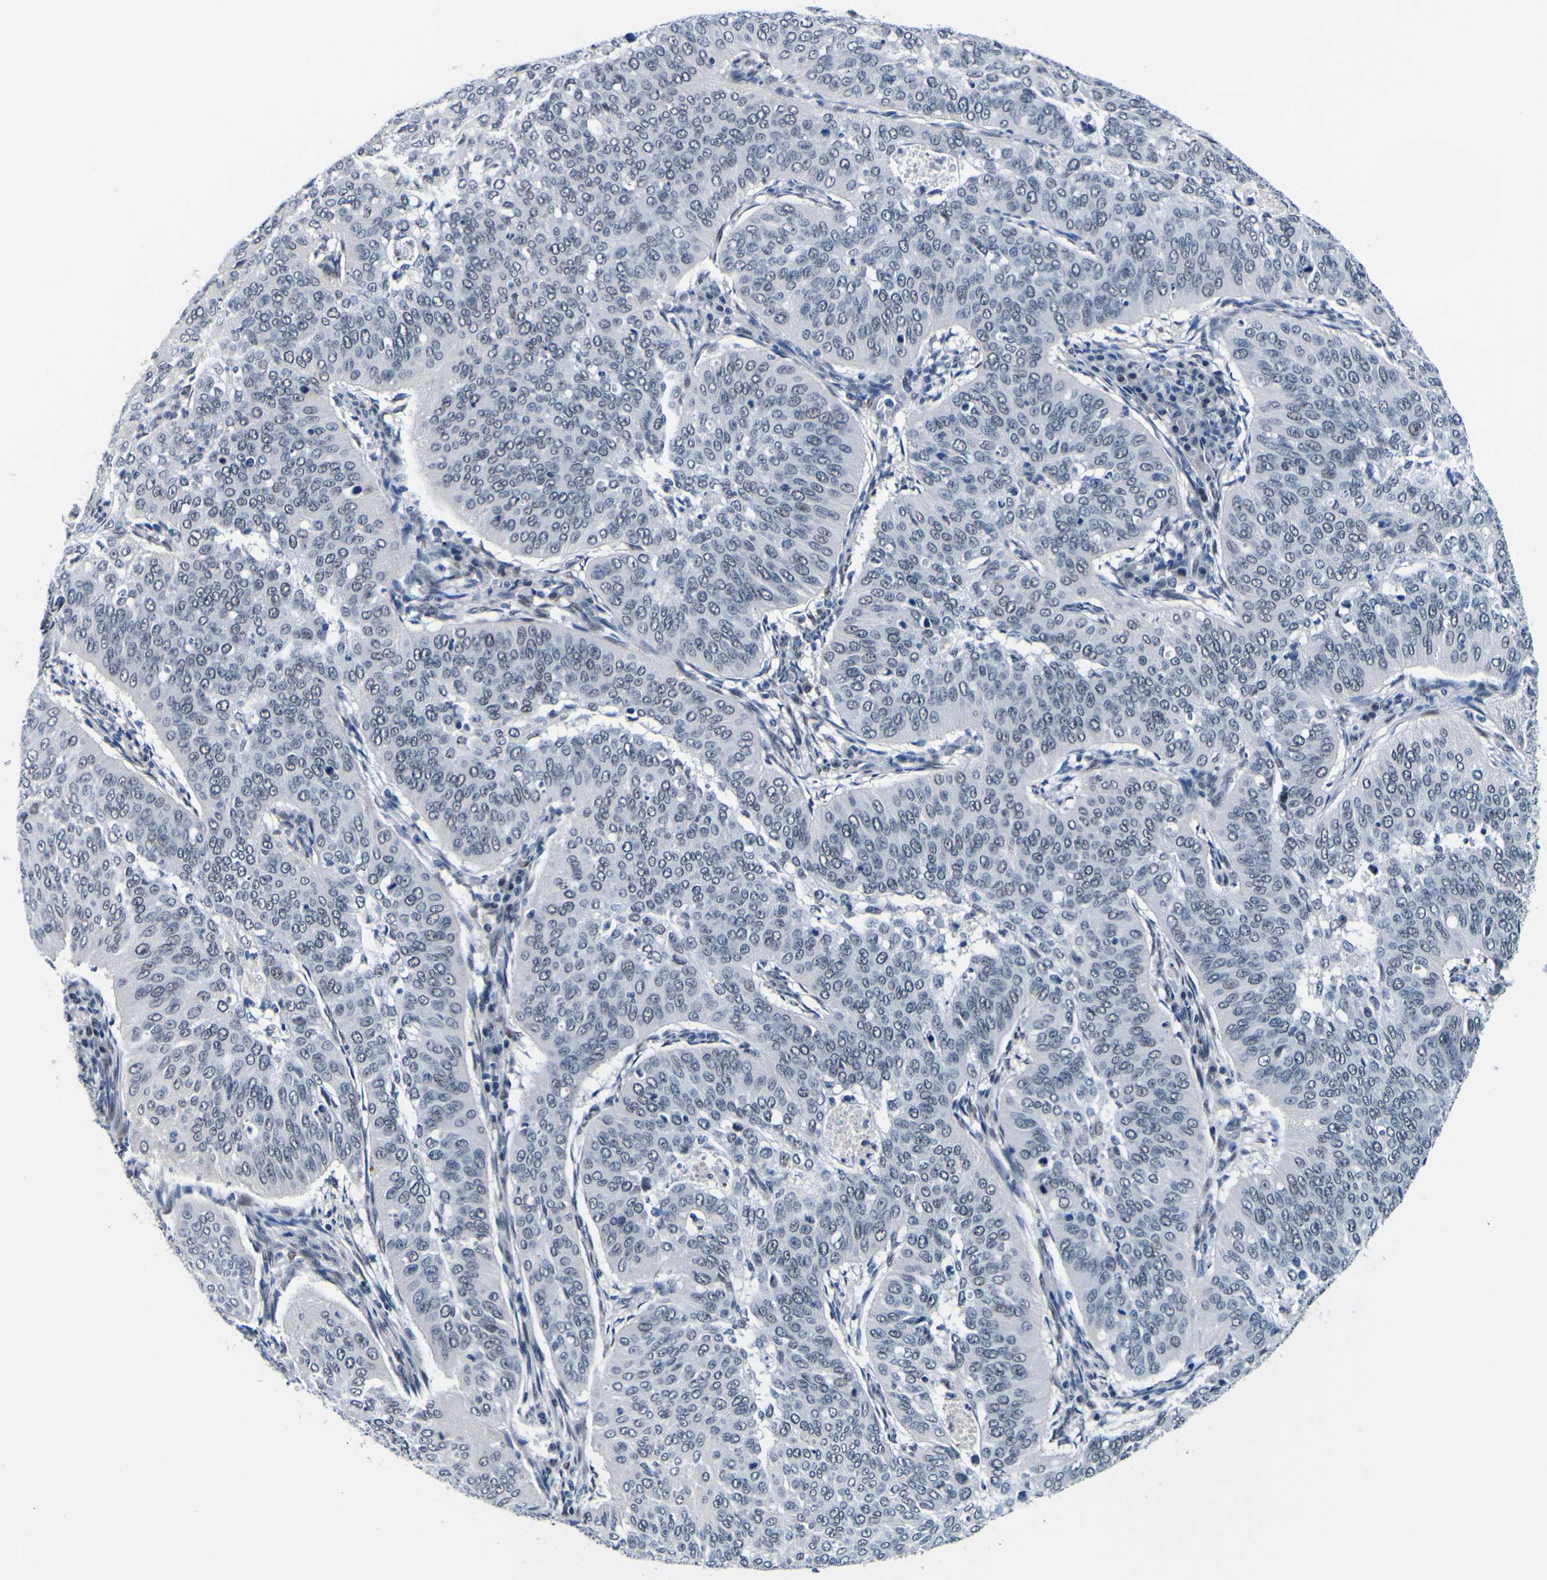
{"staining": {"intensity": "negative", "quantity": "none", "location": "none"}, "tissue": "cervical cancer", "cell_type": "Tumor cells", "image_type": "cancer", "snomed": [{"axis": "morphology", "description": "Normal tissue, NOS"}, {"axis": "morphology", "description": "Squamous cell carcinoma, NOS"}, {"axis": "topography", "description": "Cervix"}], "caption": "A high-resolution photomicrograph shows immunohistochemistry staining of cervical squamous cell carcinoma, which exhibits no significant staining in tumor cells.", "gene": "CUL4B", "patient": {"sex": "female", "age": 39}}